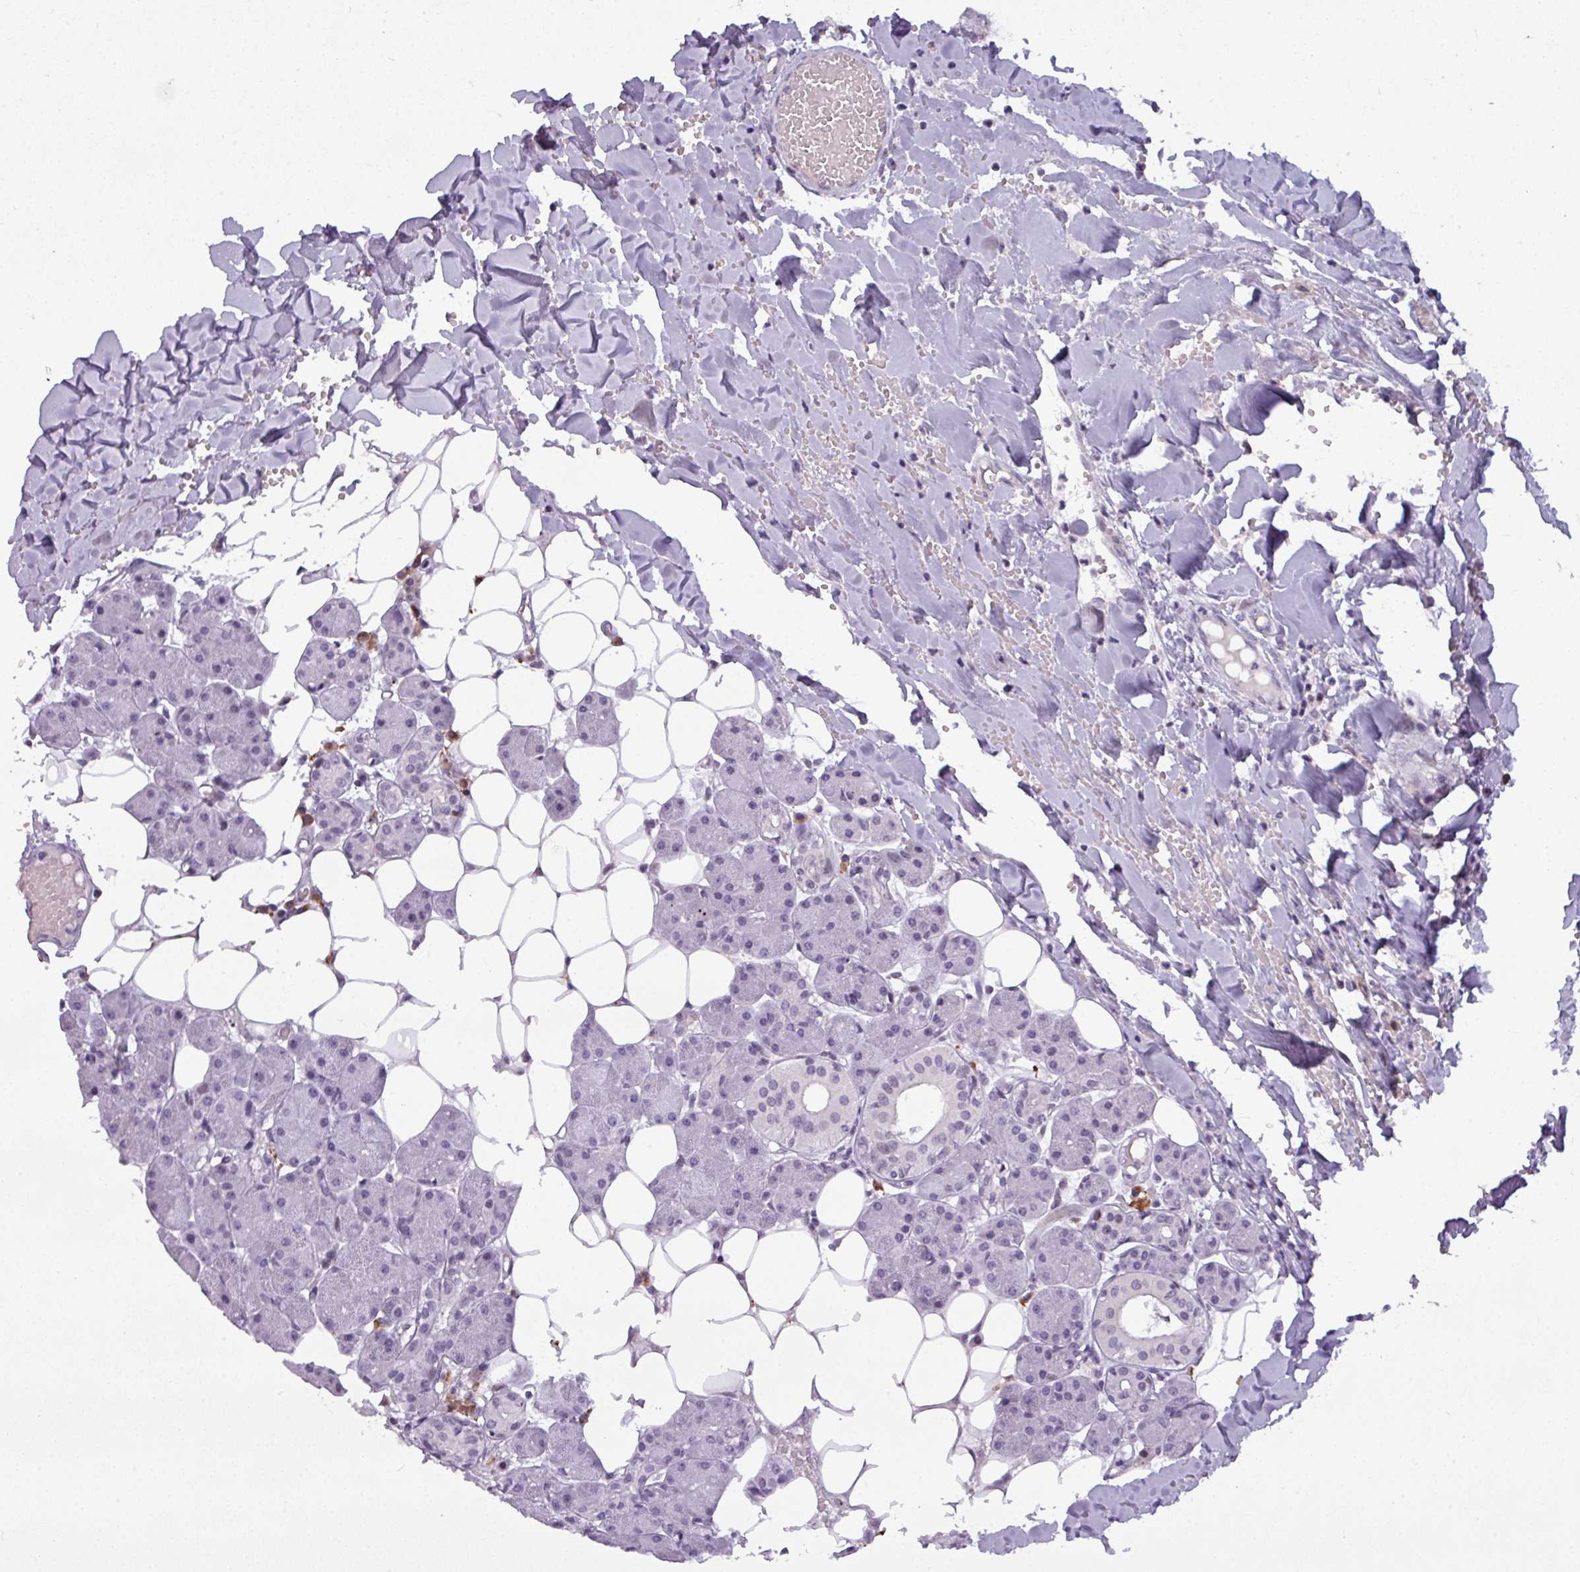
{"staining": {"intensity": "negative", "quantity": "none", "location": "none"}, "tissue": "head and neck cancer", "cell_type": "Tumor cells", "image_type": "cancer", "snomed": [{"axis": "morphology", "description": "Adenocarcinoma, NOS"}, {"axis": "topography", "description": "Head-Neck"}], "caption": "Immunohistochemical staining of human head and neck adenocarcinoma exhibits no significant staining in tumor cells.", "gene": "SLC66A2", "patient": {"sex": "female", "age": 73}}